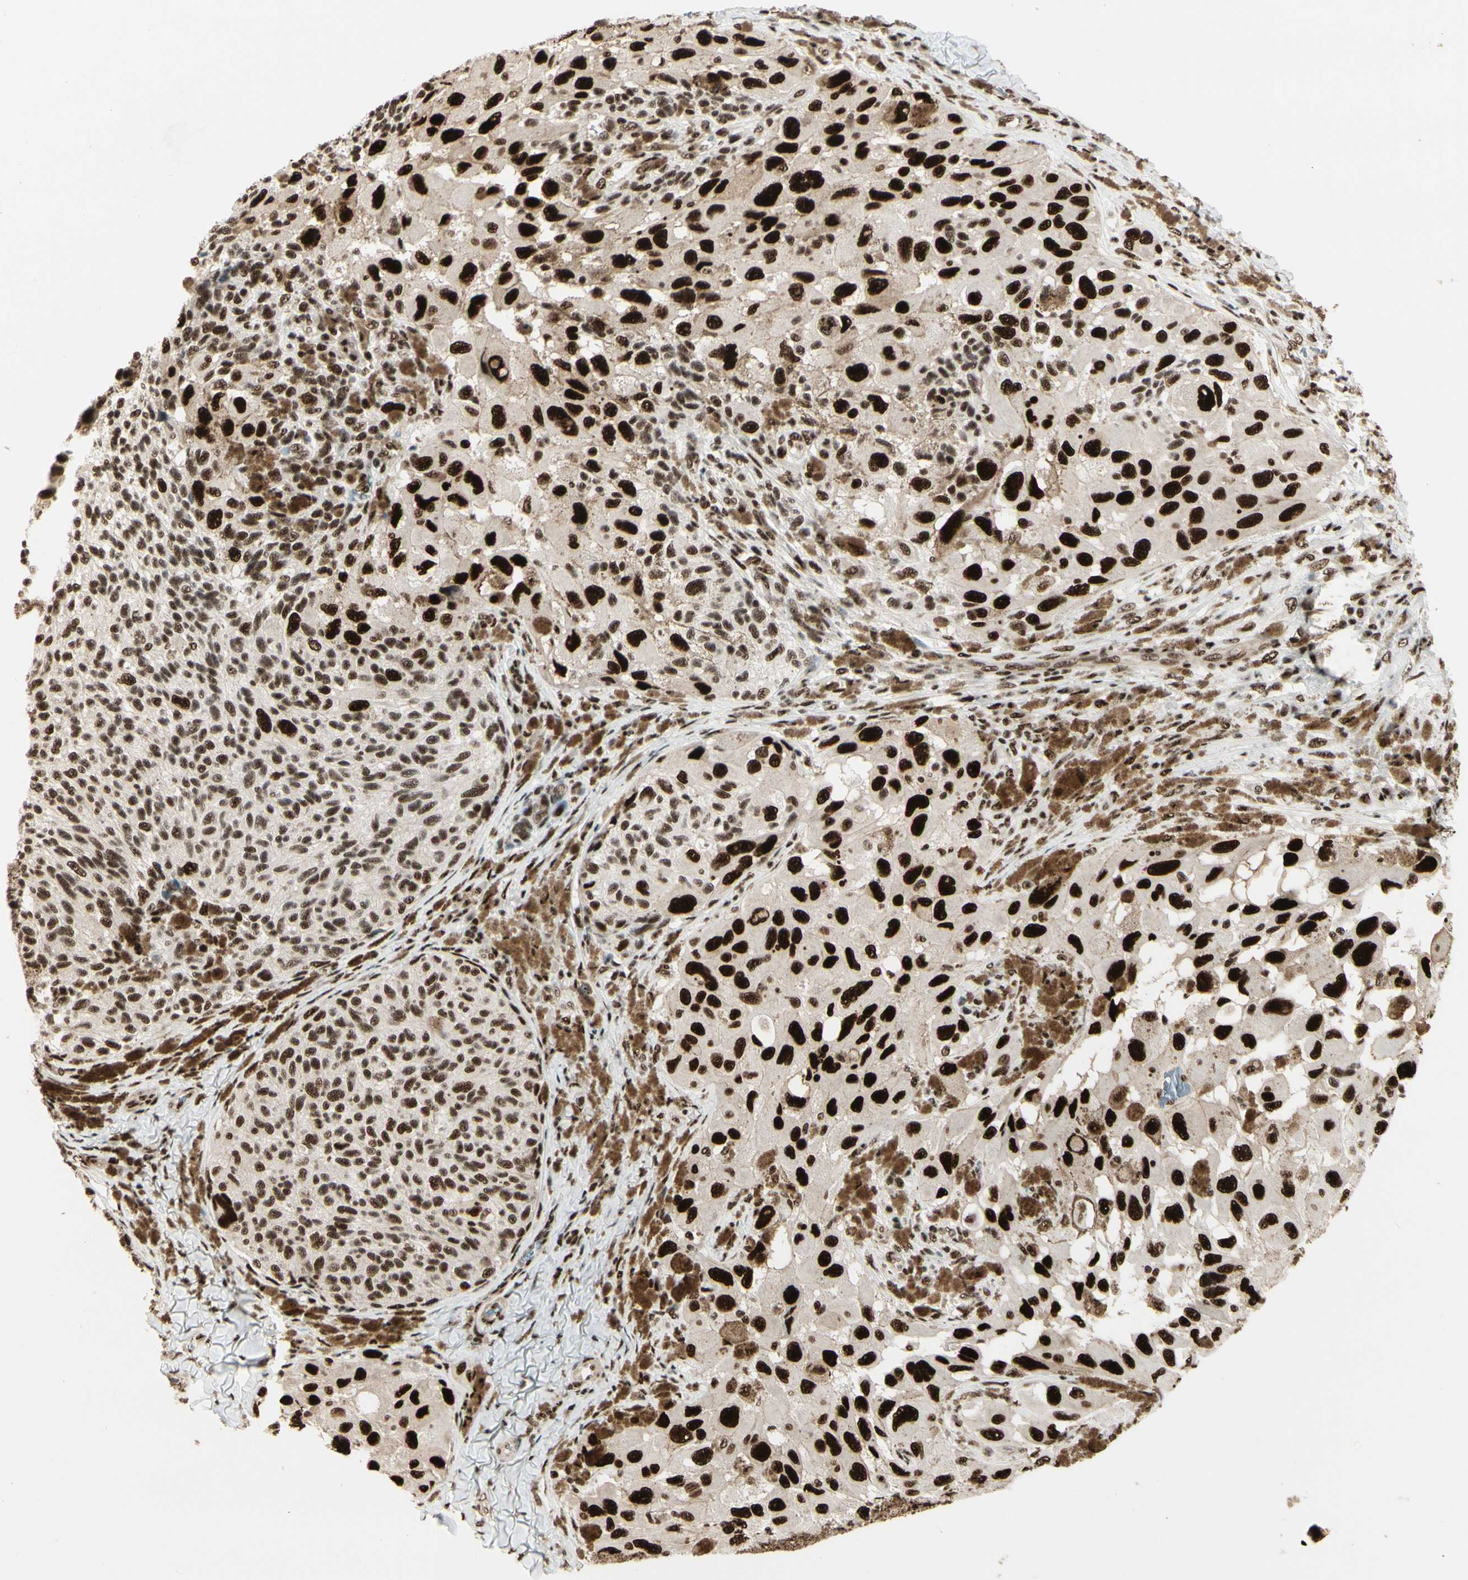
{"staining": {"intensity": "strong", "quantity": ">75%", "location": "nuclear"}, "tissue": "melanoma", "cell_type": "Tumor cells", "image_type": "cancer", "snomed": [{"axis": "morphology", "description": "Malignant melanoma, NOS"}, {"axis": "topography", "description": "Skin"}], "caption": "Strong nuclear protein expression is appreciated in approximately >75% of tumor cells in melanoma. Using DAB (brown) and hematoxylin (blue) stains, captured at high magnification using brightfield microscopy.", "gene": "HEXIM1", "patient": {"sex": "female", "age": 73}}